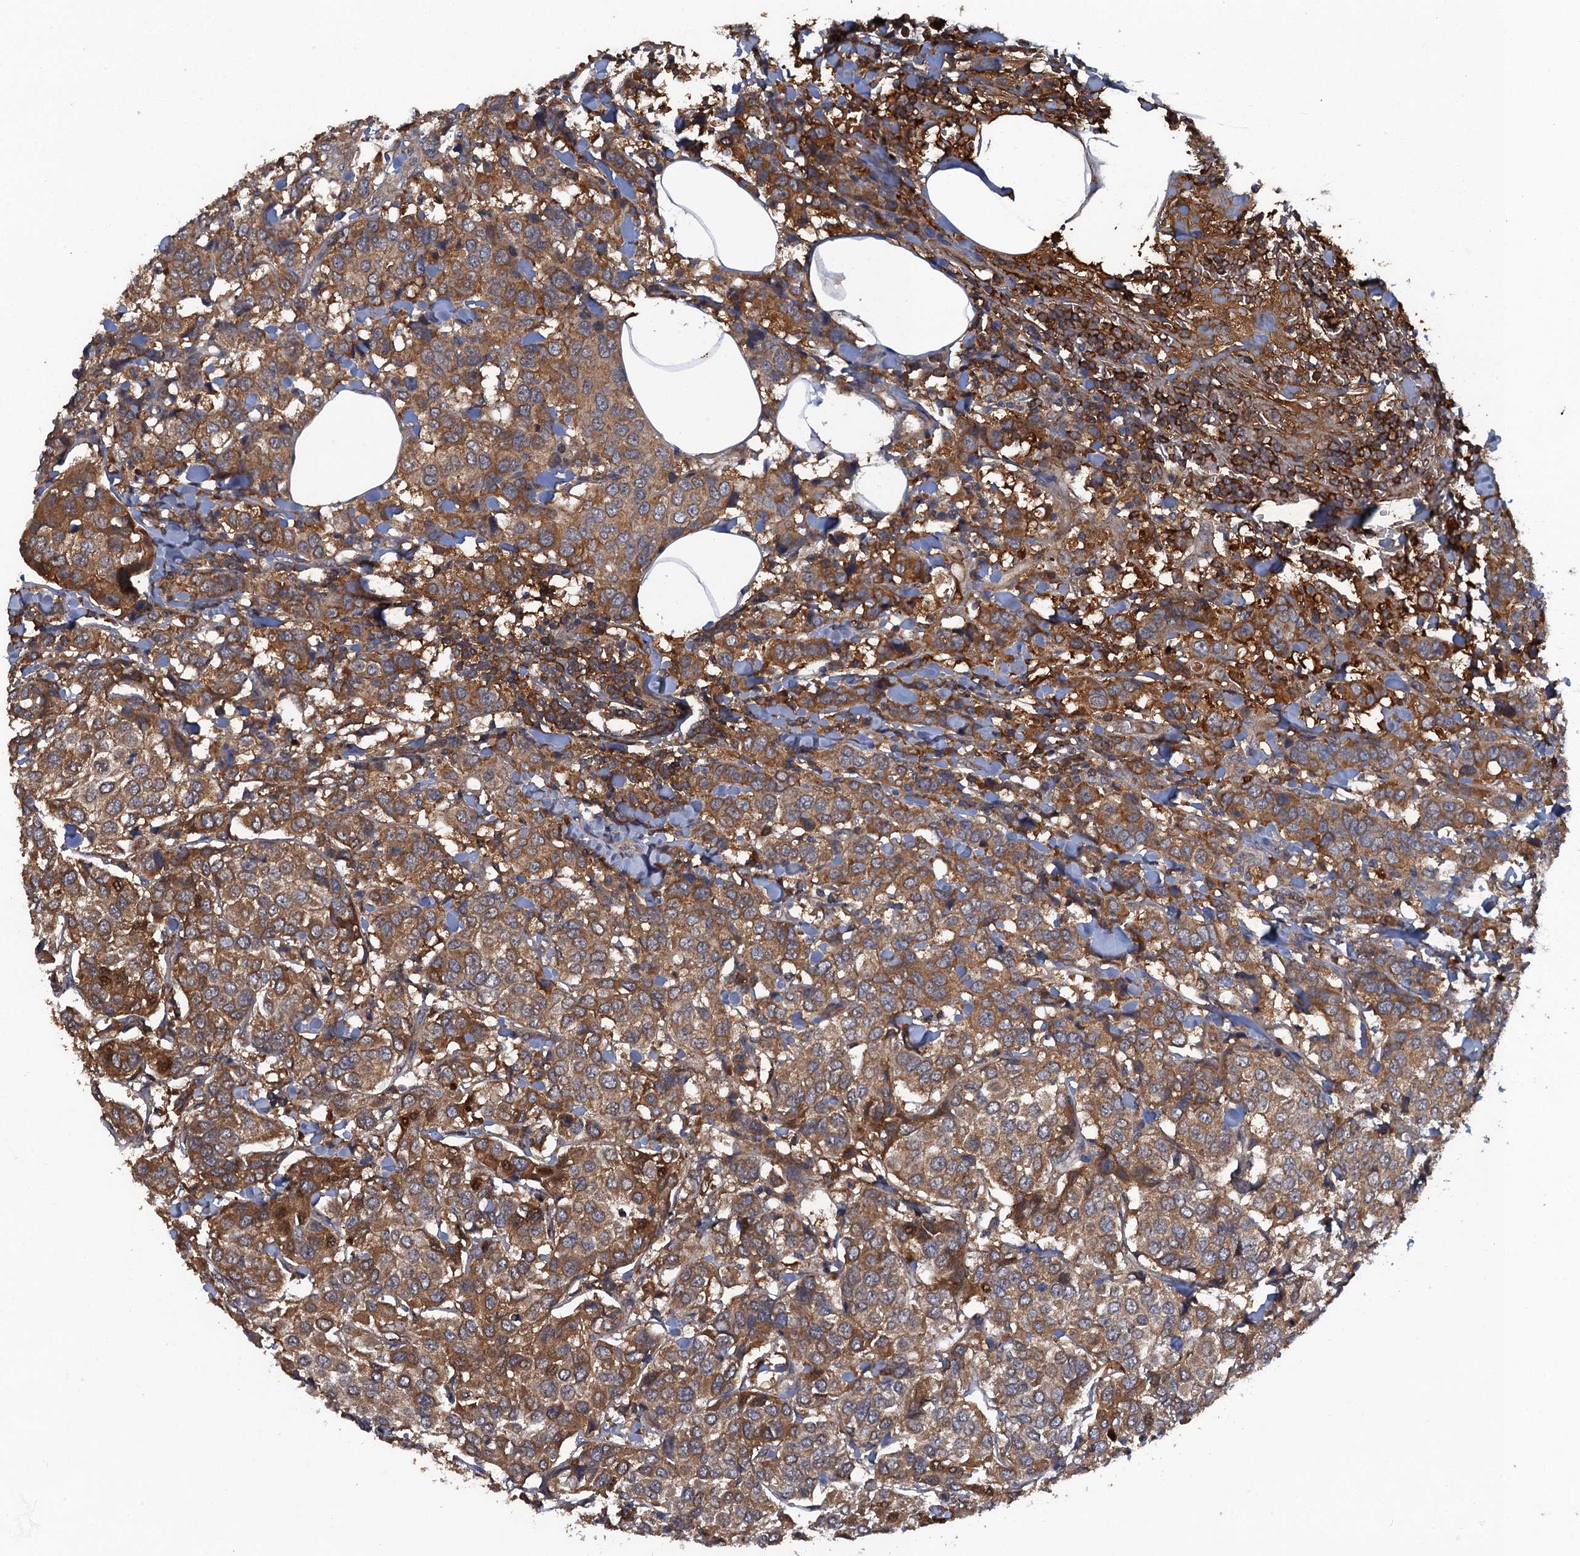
{"staining": {"intensity": "strong", "quantity": ">75%", "location": "cytoplasmic/membranous"}, "tissue": "breast cancer", "cell_type": "Tumor cells", "image_type": "cancer", "snomed": [{"axis": "morphology", "description": "Duct carcinoma"}, {"axis": "topography", "description": "Breast"}], "caption": "This photomicrograph reveals breast cancer (infiltrating ductal carcinoma) stained with immunohistochemistry to label a protein in brown. The cytoplasmic/membranous of tumor cells show strong positivity for the protein. Nuclei are counter-stained blue.", "gene": "HAPLN3", "patient": {"sex": "female", "age": 55}}